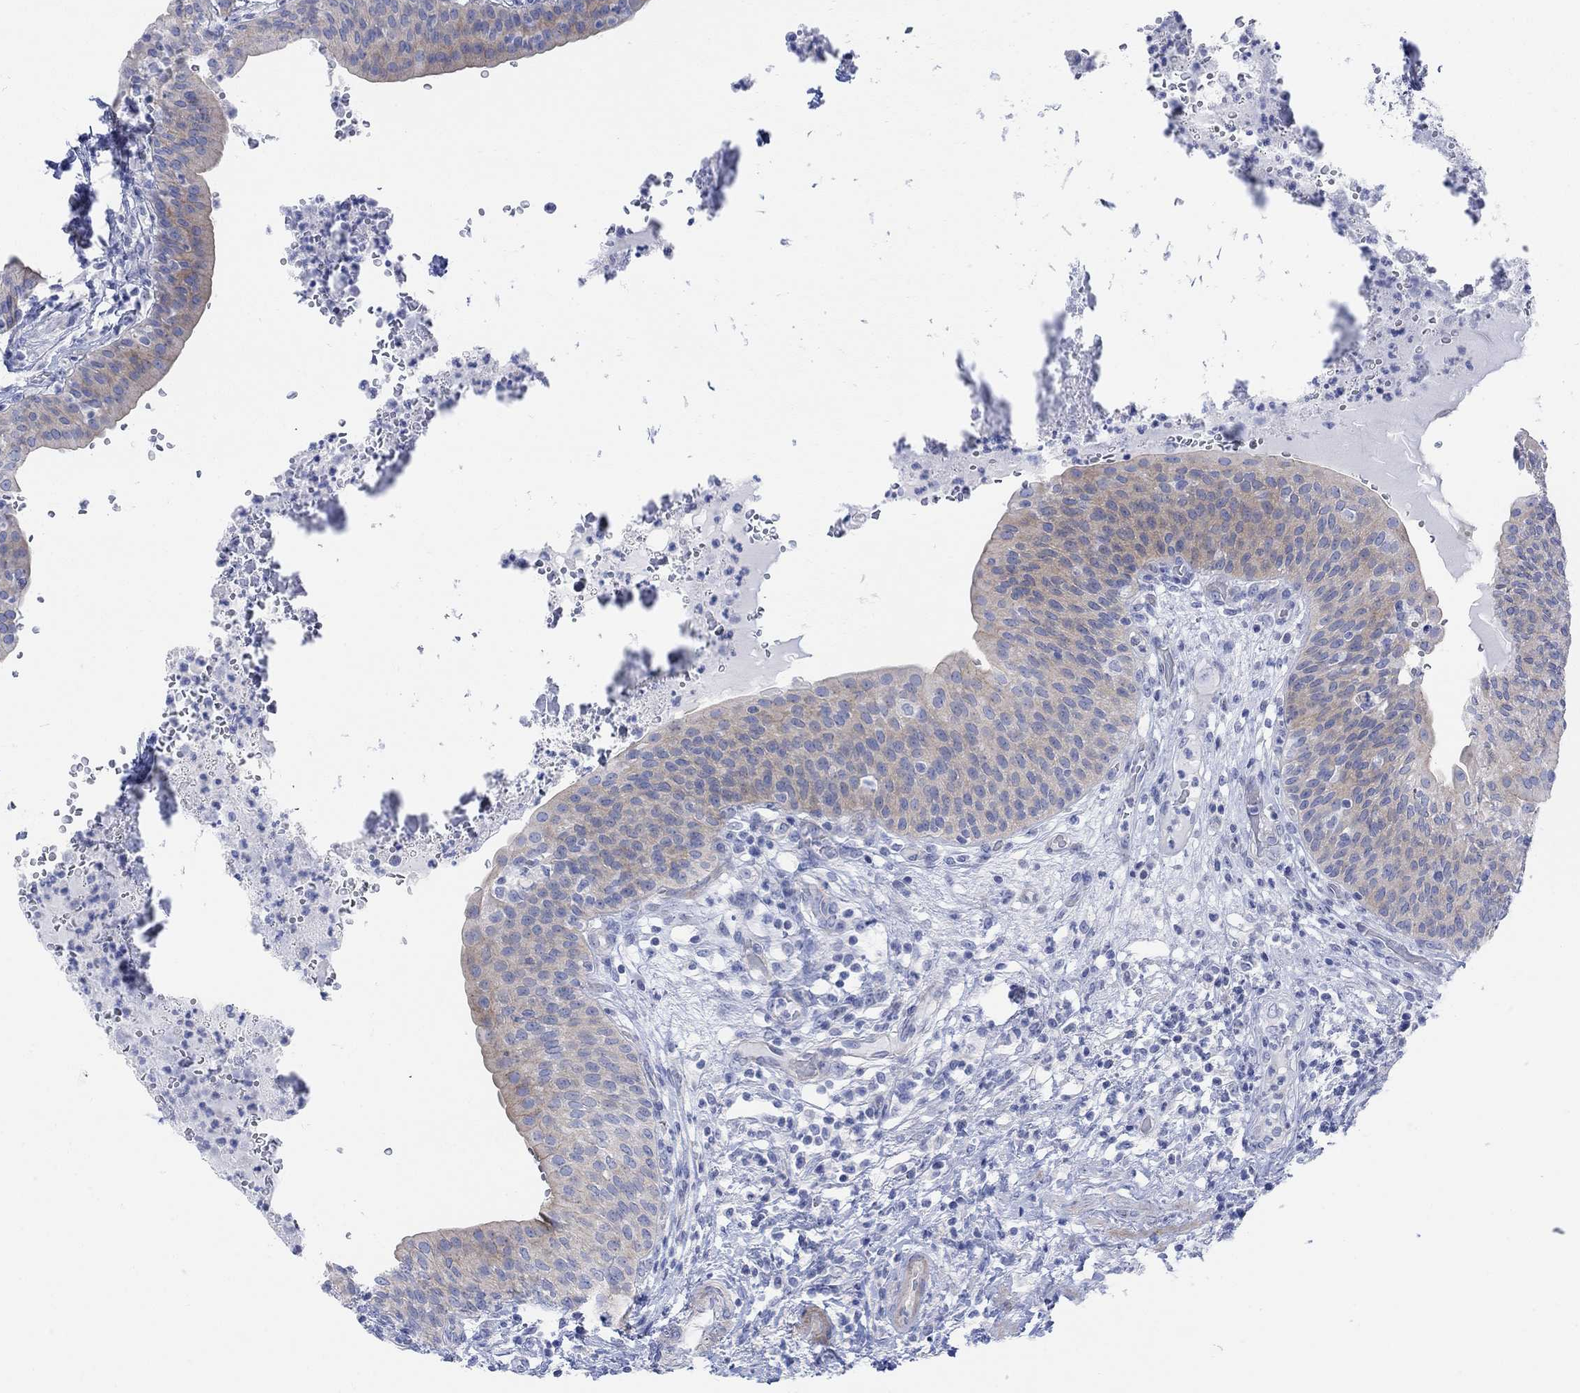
{"staining": {"intensity": "moderate", "quantity": "<25%", "location": "cytoplasmic/membranous"}, "tissue": "urinary bladder", "cell_type": "Urothelial cells", "image_type": "normal", "snomed": [{"axis": "morphology", "description": "Normal tissue, NOS"}, {"axis": "topography", "description": "Urinary bladder"}], "caption": "Normal urinary bladder reveals moderate cytoplasmic/membranous staining in approximately <25% of urothelial cells Nuclei are stained in blue..", "gene": "TLDC2", "patient": {"sex": "male", "age": 66}}